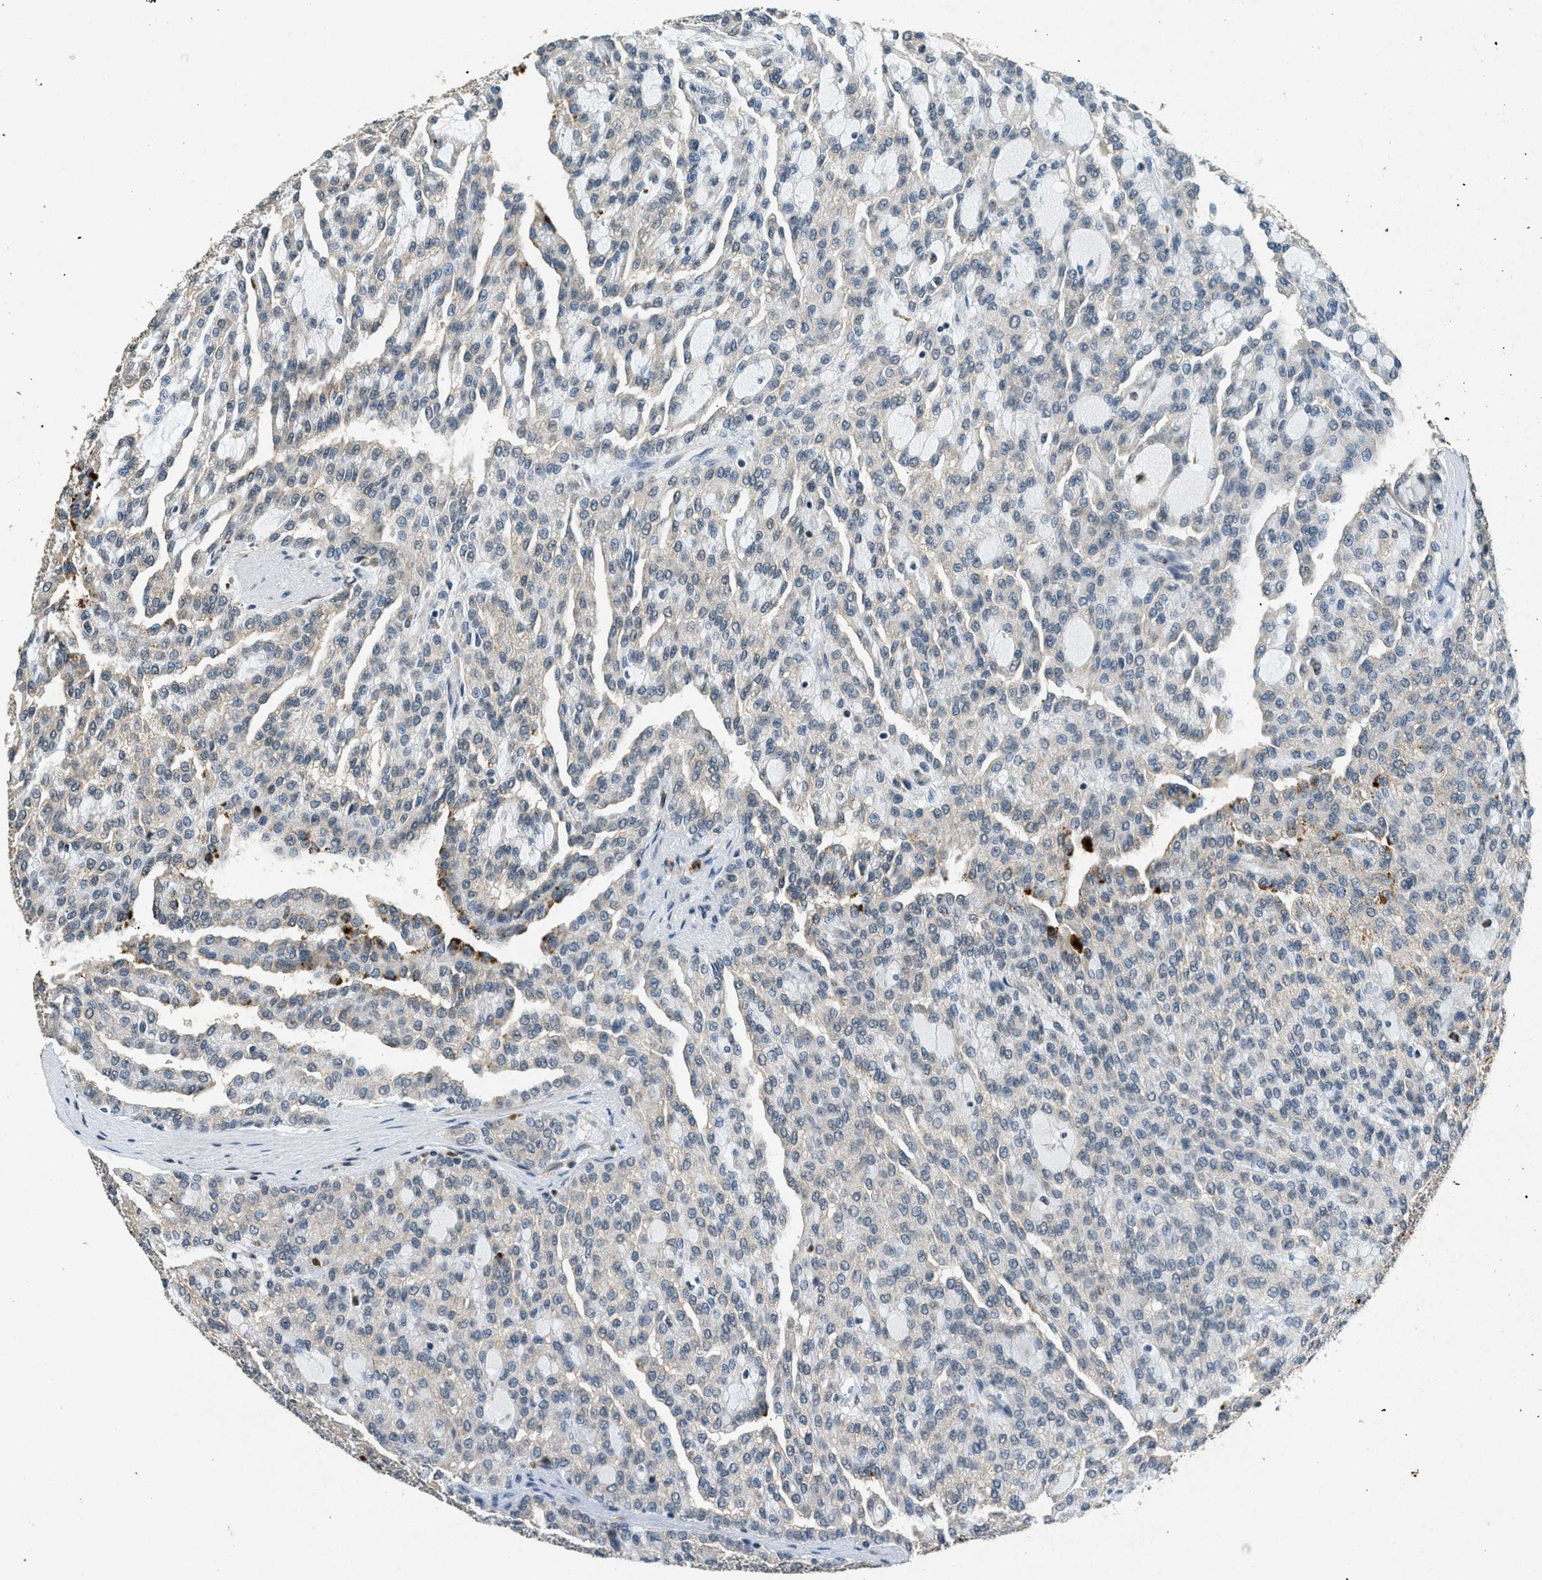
{"staining": {"intensity": "negative", "quantity": "none", "location": "none"}, "tissue": "renal cancer", "cell_type": "Tumor cells", "image_type": "cancer", "snomed": [{"axis": "morphology", "description": "Adenocarcinoma, NOS"}, {"axis": "topography", "description": "Kidney"}], "caption": "Tumor cells are negative for protein expression in human renal cancer (adenocarcinoma).", "gene": "RAB3D", "patient": {"sex": "male", "age": 63}}